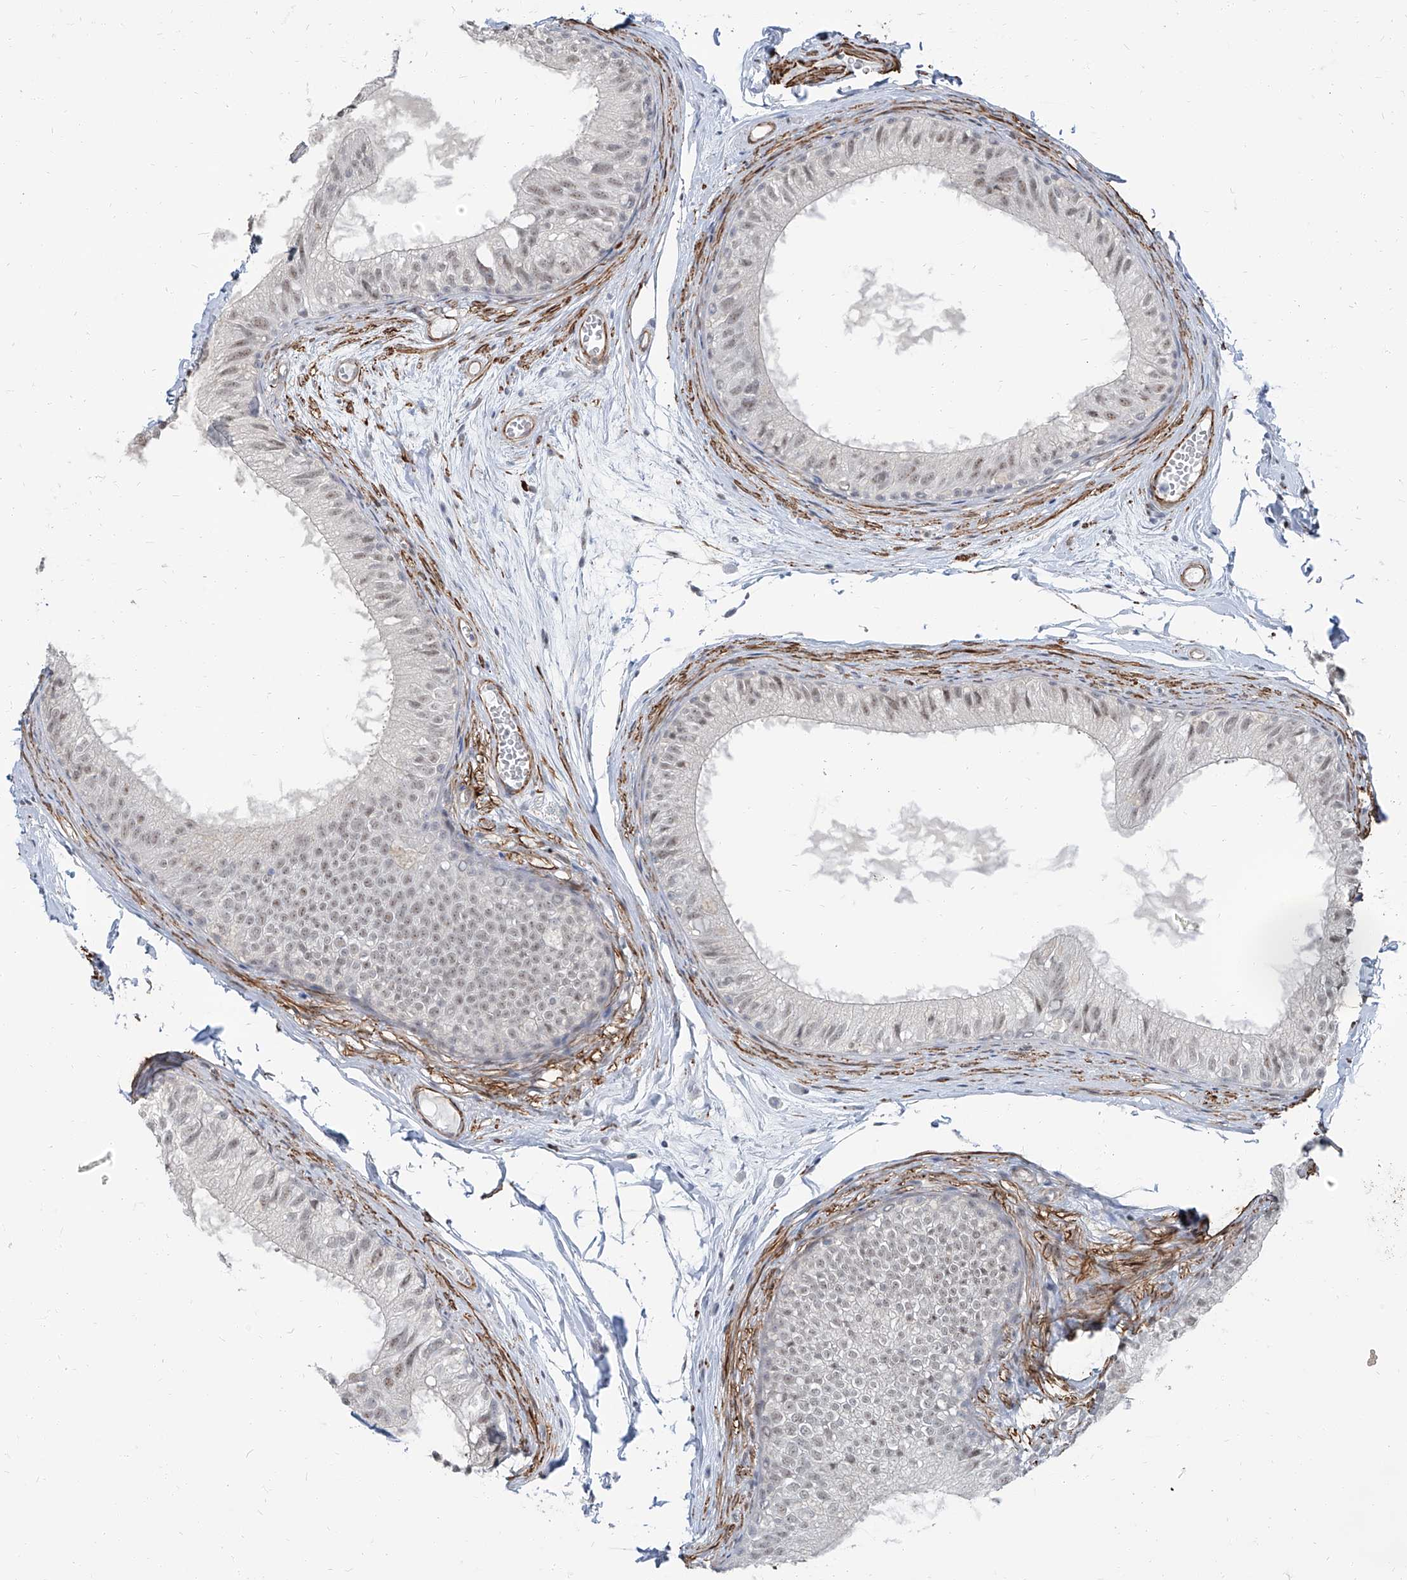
{"staining": {"intensity": "weak", "quantity": "<25%", "location": "nuclear"}, "tissue": "epididymis", "cell_type": "Glandular cells", "image_type": "normal", "snomed": [{"axis": "morphology", "description": "Normal tissue, NOS"}, {"axis": "morphology", "description": "Seminoma in situ"}, {"axis": "topography", "description": "Testis"}, {"axis": "topography", "description": "Epididymis"}], "caption": "The immunohistochemistry (IHC) photomicrograph has no significant staining in glandular cells of epididymis.", "gene": "TXLNB", "patient": {"sex": "male", "age": 28}}